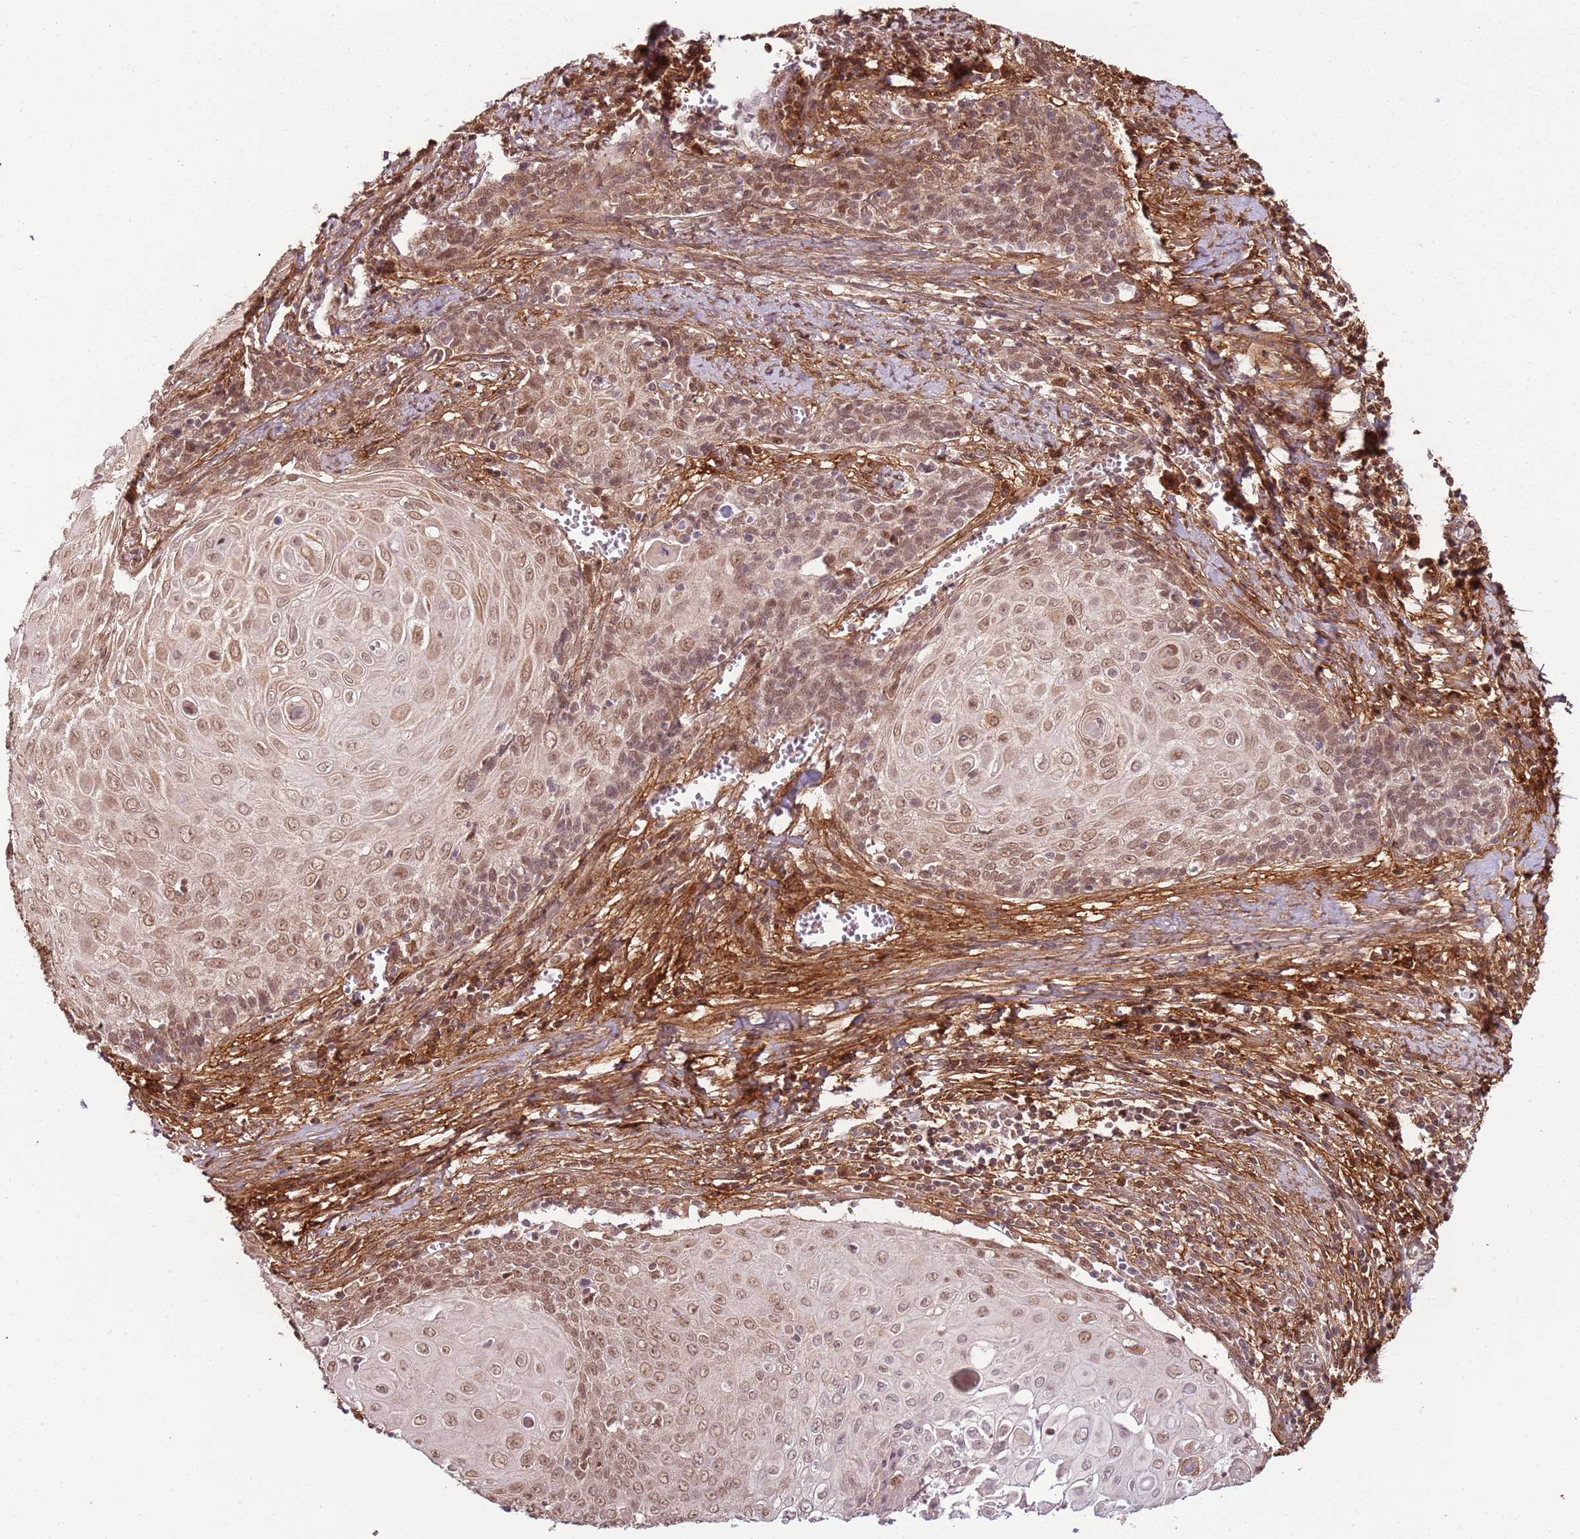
{"staining": {"intensity": "moderate", "quantity": ">75%", "location": "nuclear"}, "tissue": "cervical cancer", "cell_type": "Tumor cells", "image_type": "cancer", "snomed": [{"axis": "morphology", "description": "Squamous cell carcinoma, NOS"}, {"axis": "topography", "description": "Cervix"}], "caption": "DAB immunohistochemical staining of human cervical squamous cell carcinoma reveals moderate nuclear protein positivity in approximately >75% of tumor cells.", "gene": "POLR3H", "patient": {"sex": "female", "age": 39}}